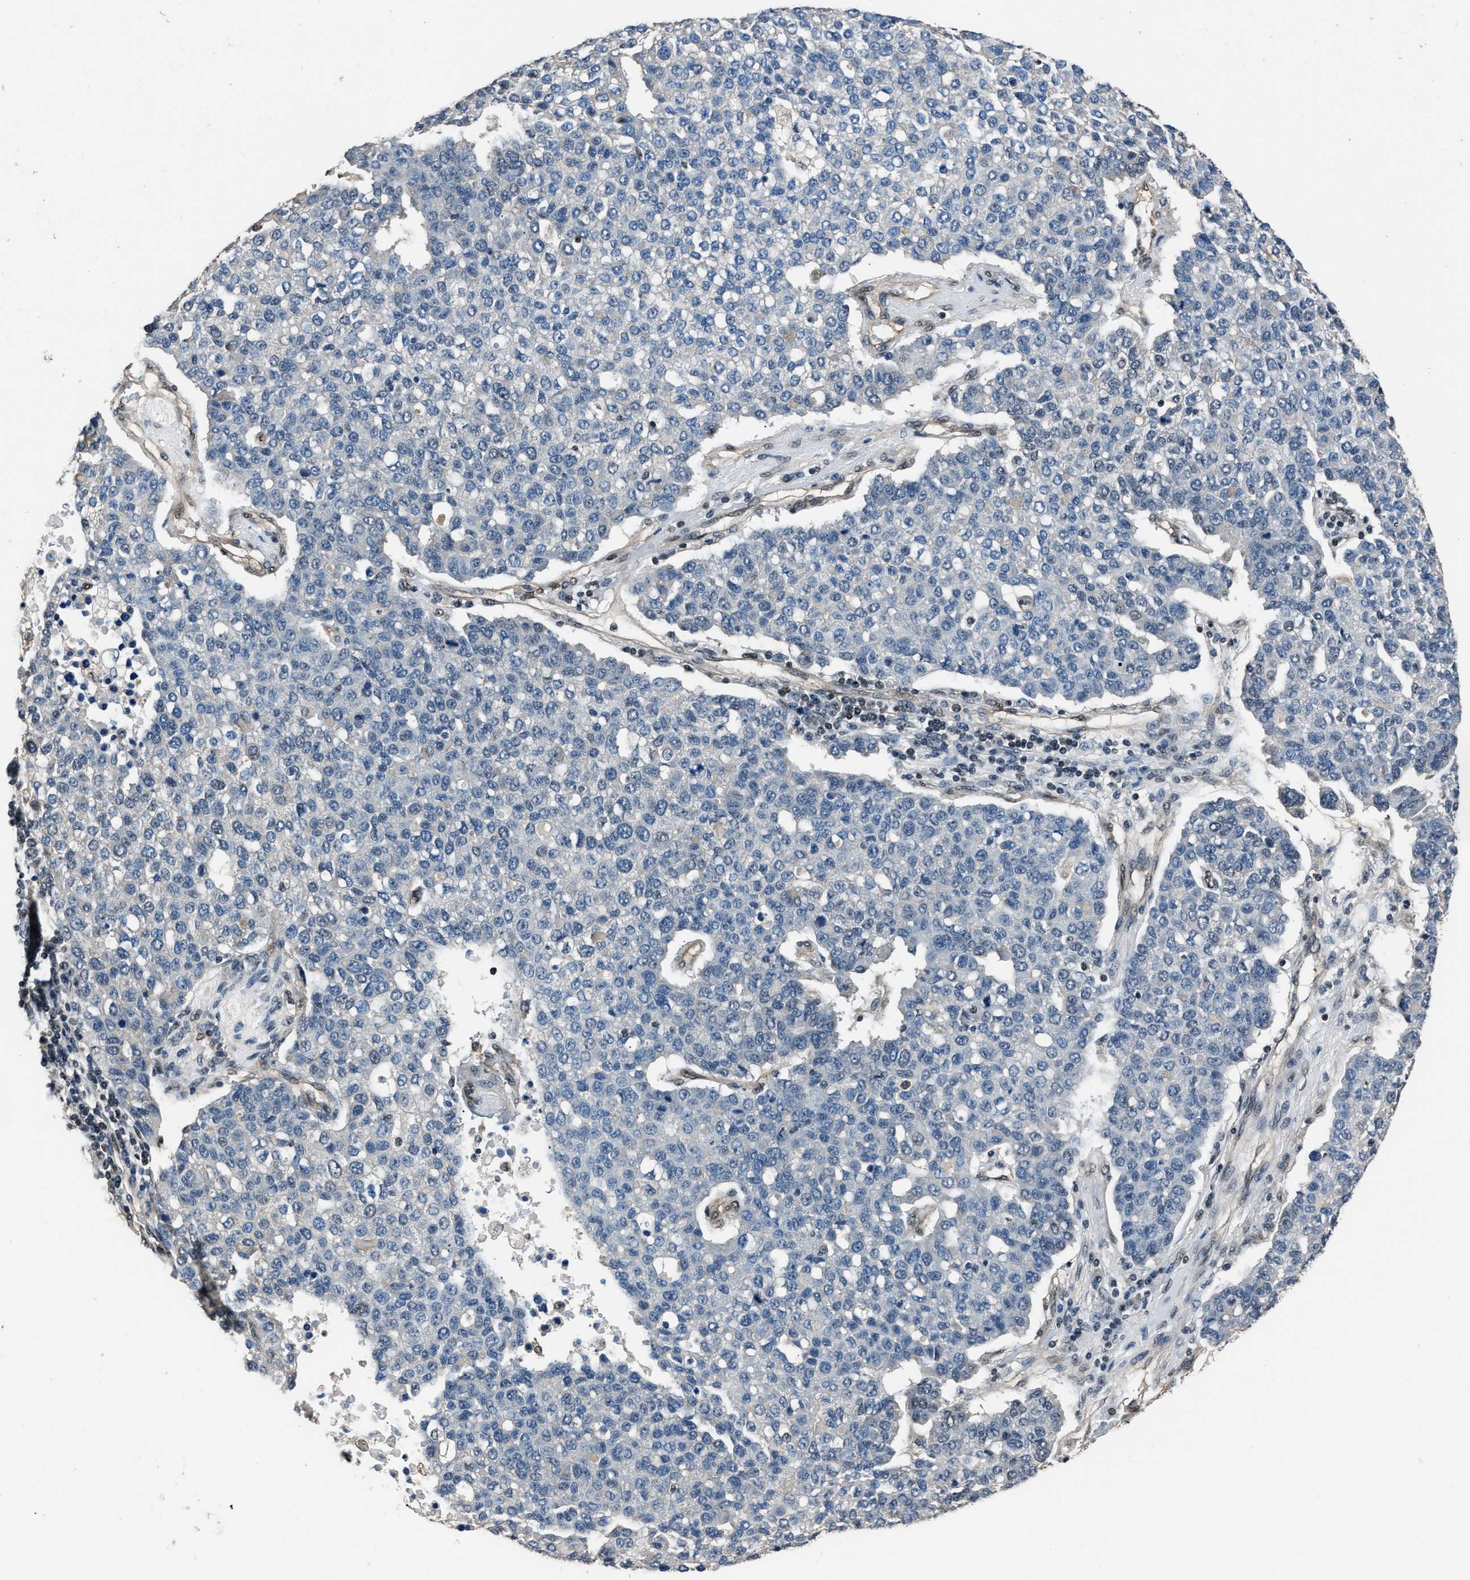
{"staining": {"intensity": "negative", "quantity": "none", "location": "none"}, "tissue": "pancreatic cancer", "cell_type": "Tumor cells", "image_type": "cancer", "snomed": [{"axis": "morphology", "description": "Adenocarcinoma, NOS"}, {"axis": "topography", "description": "Pancreas"}], "caption": "A high-resolution photomicrograph shows immunohistochemistry (IHC) staining of adenocarcinoma (pancreatic), which displays no significant expression in tumor cells.", "gene": "DFFA", "patient": {"sex": "female", "age": 61}}